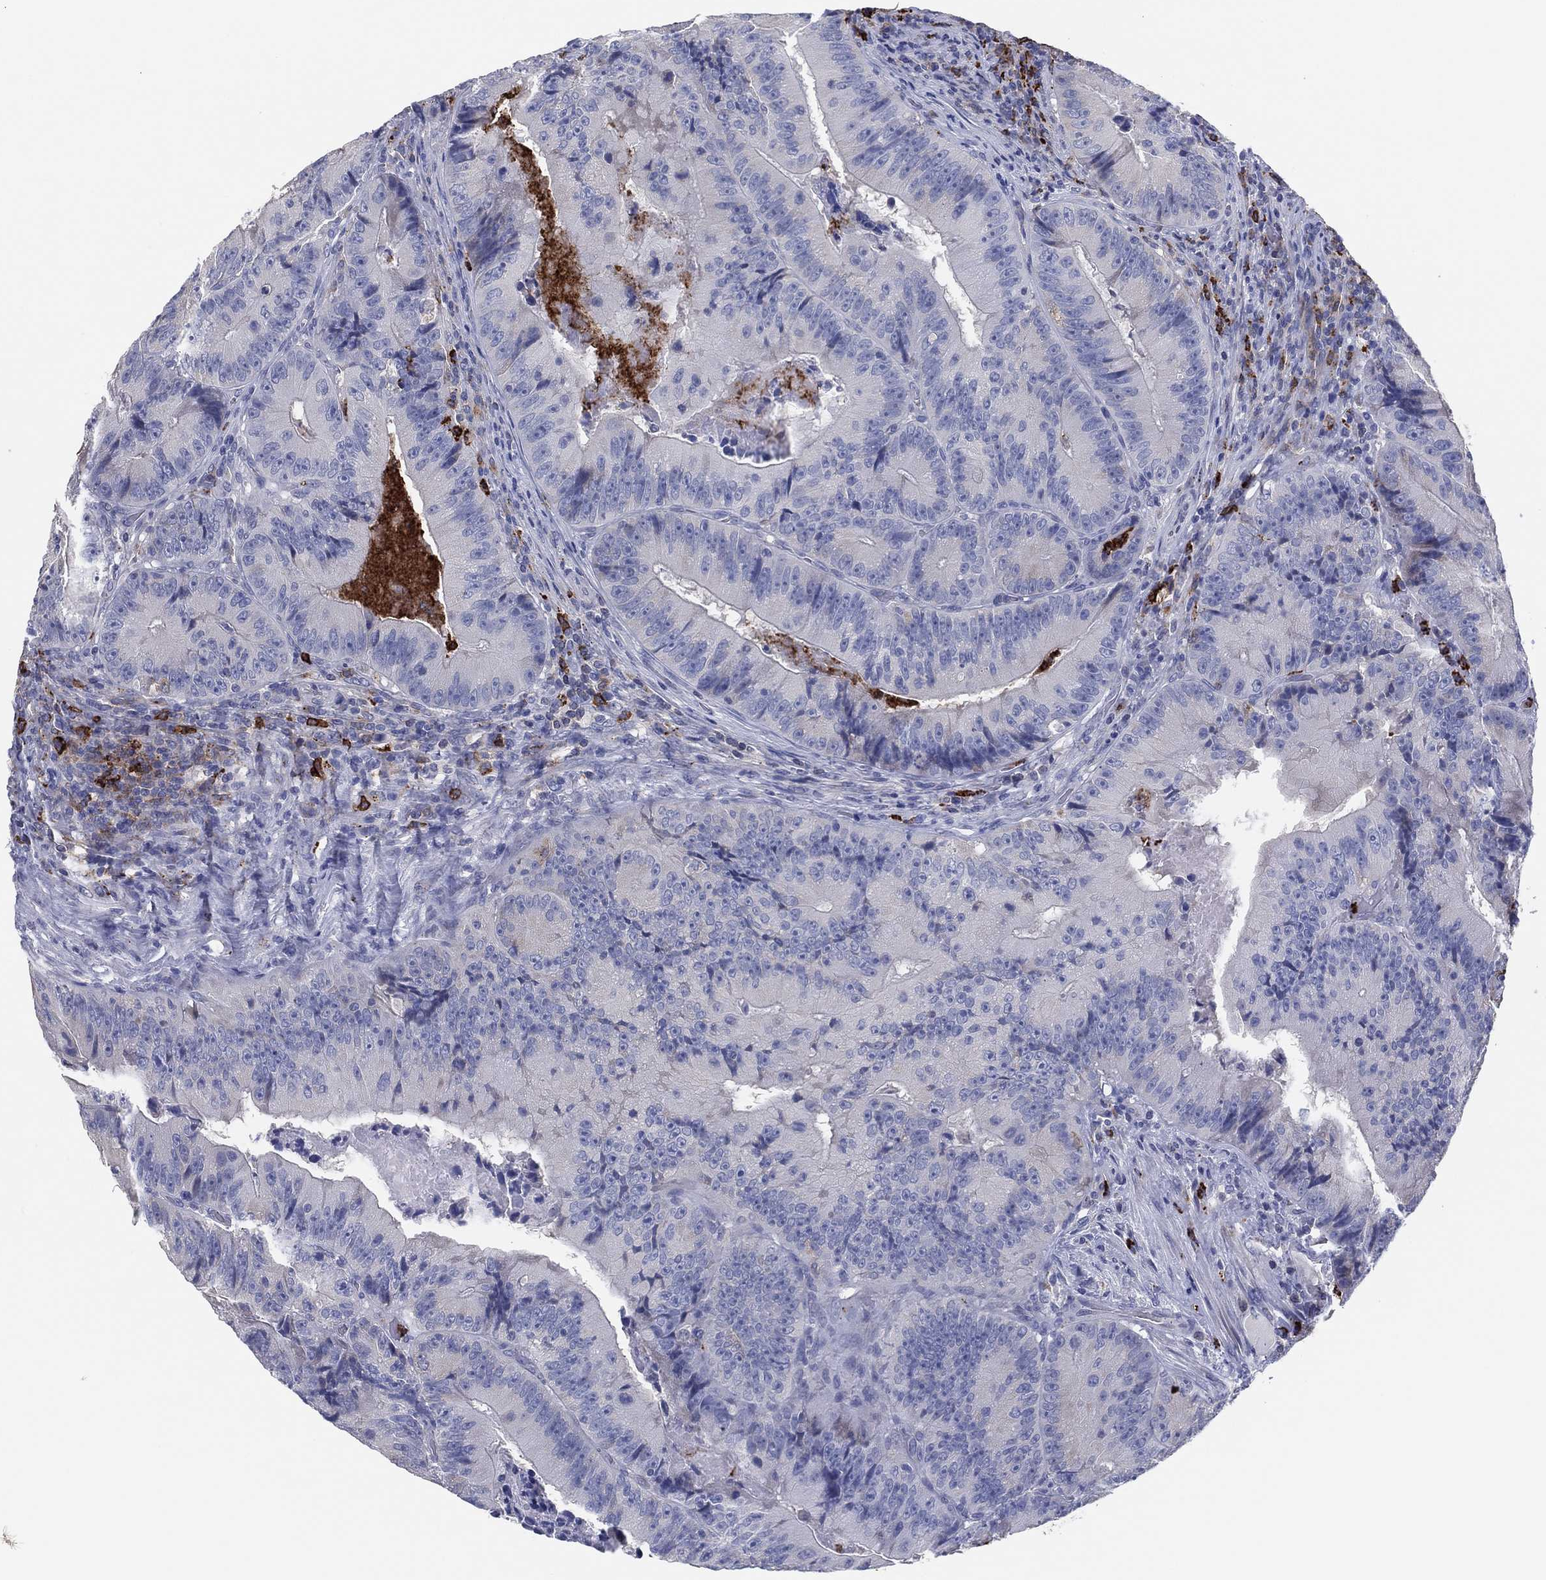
{"staining": {"intensity": "negative", "quantity": "none", "location": "none"}, "tissue": "colorectal cancer", "cell_type": "Tumor cells", "image_type": "cancer", "snomed": [{"axis": "morphology", "description": "Adenocarcinoma, NOS"}, {"axis": "topography", "description": "Colon"}], "caption": "There is no significant staining in tumor cells of colorectal cancer (adenocarcinoma).", "gene": "PLAC8", "patient": {"sex": "female", "age": 86}}